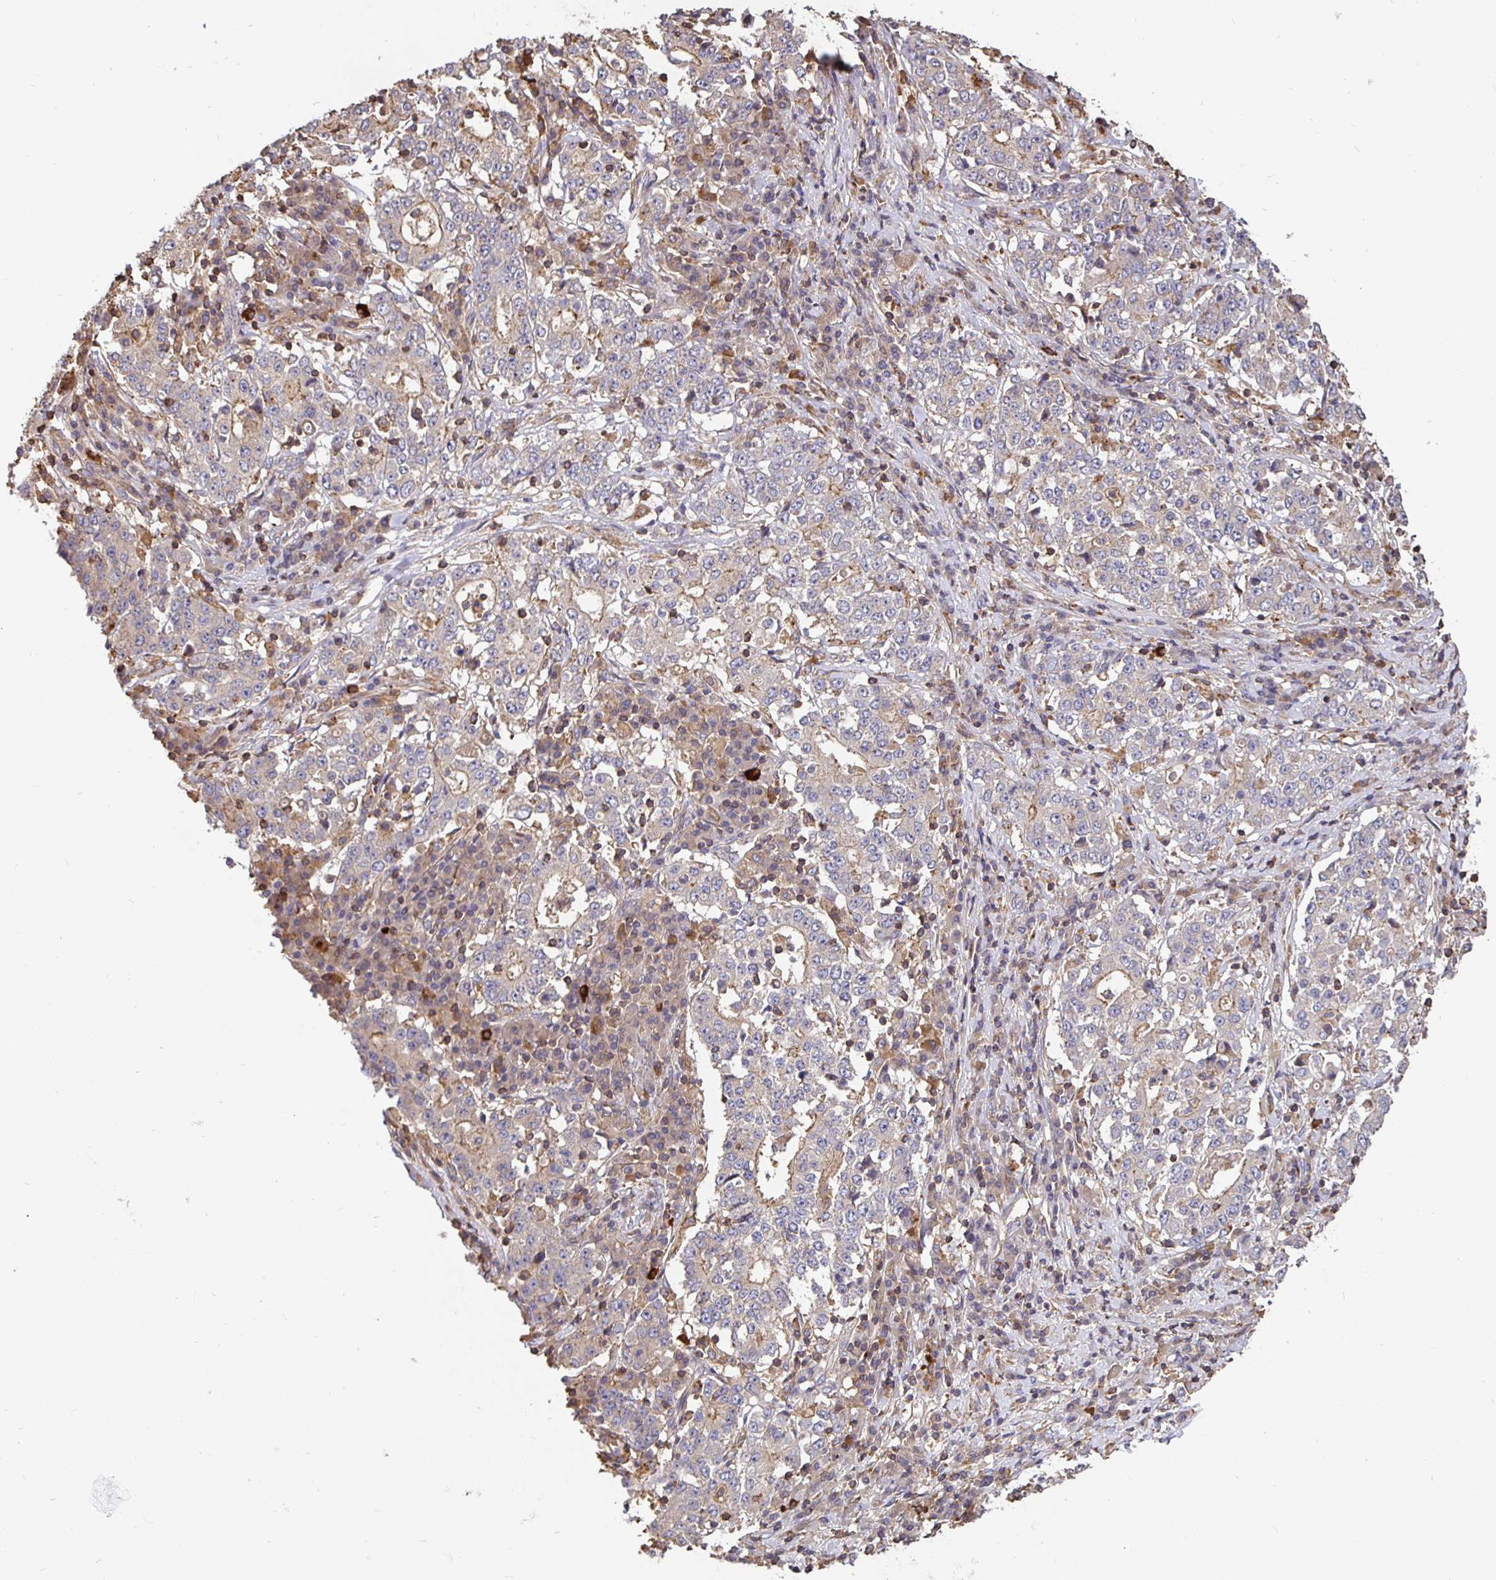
{"staining": {"intensity": "negative", "quantity": "none", "location": "none"}, "tissue": "stomach cancer", "cell_type": "Tumor cells", "image_type": "cancer", "snomed": [{"axis": "morphology", "description": "Adenocarcinoma, NOS"}, {"axis": "topography", "description": "Stomach"}], "caption": "This is an IHC histopathology image of stomach cancer (adenocarcinoma). There is no expression in tumor cells.", "gene": "C1QTNF7", "patient": {"sex": "male", "age": 59}}